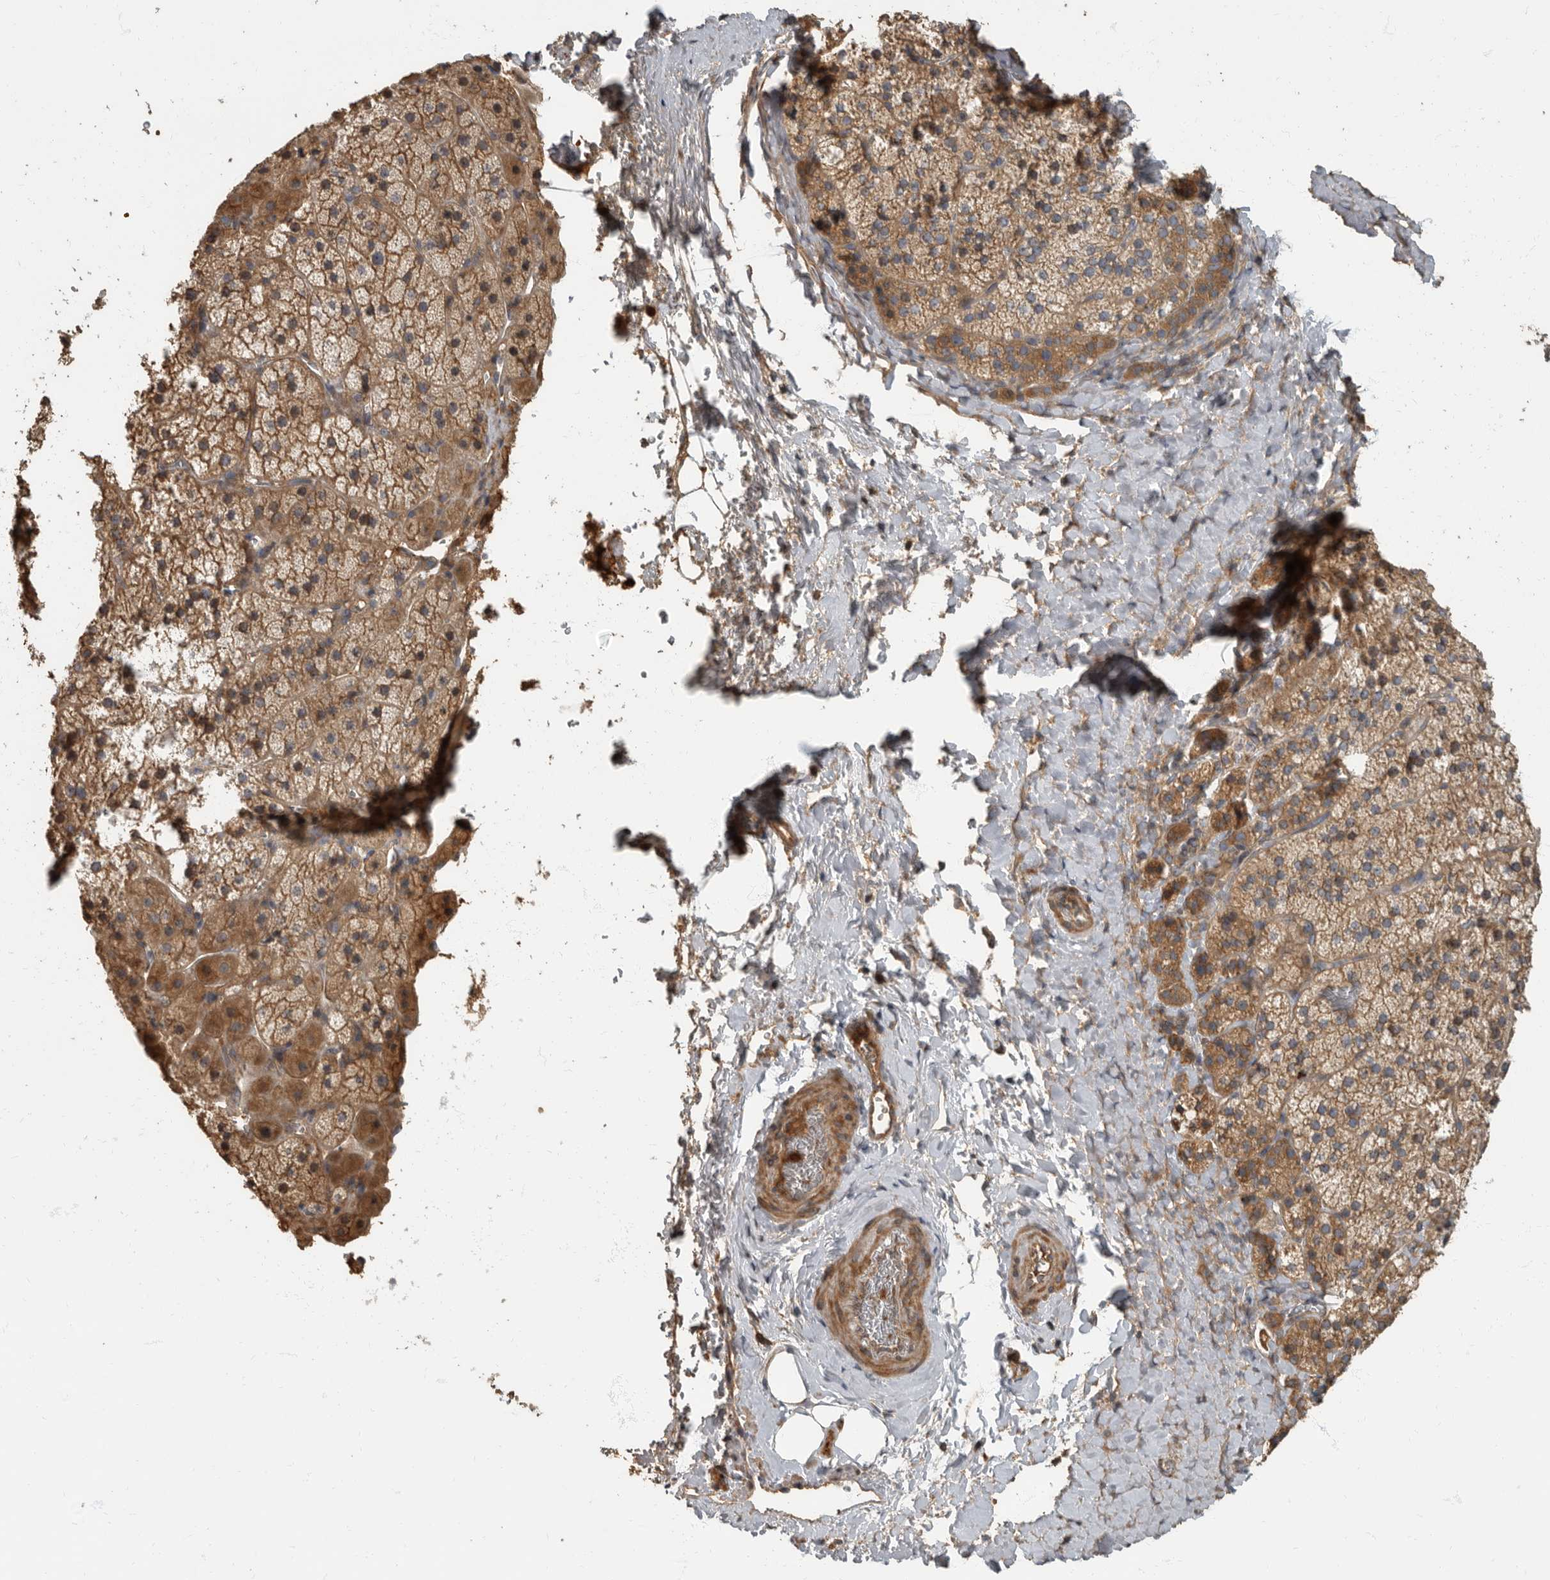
{"staining": {"intensity": "moderate", "quantity": ">75%", "location": "cytoplasmic/membranous"}, "tissue": "adrenal gland", "cell_type": "Glandular cells", "image_type": "normal", "snomed": [{"axis": "morphology", "description": "Normal tissue, NOS"}, {"axis": "topography", "description": "Adrenal gland"}], "caption": "A brown stain shows moderate cytoplasmic/membranous staining of a protein in glandular cells of benign adrenal gland. (Brightfield microscopy of DAB IHC at high magnification).", "gene": "DAAM1", "patient": {"sex": "female", "age": 44}}